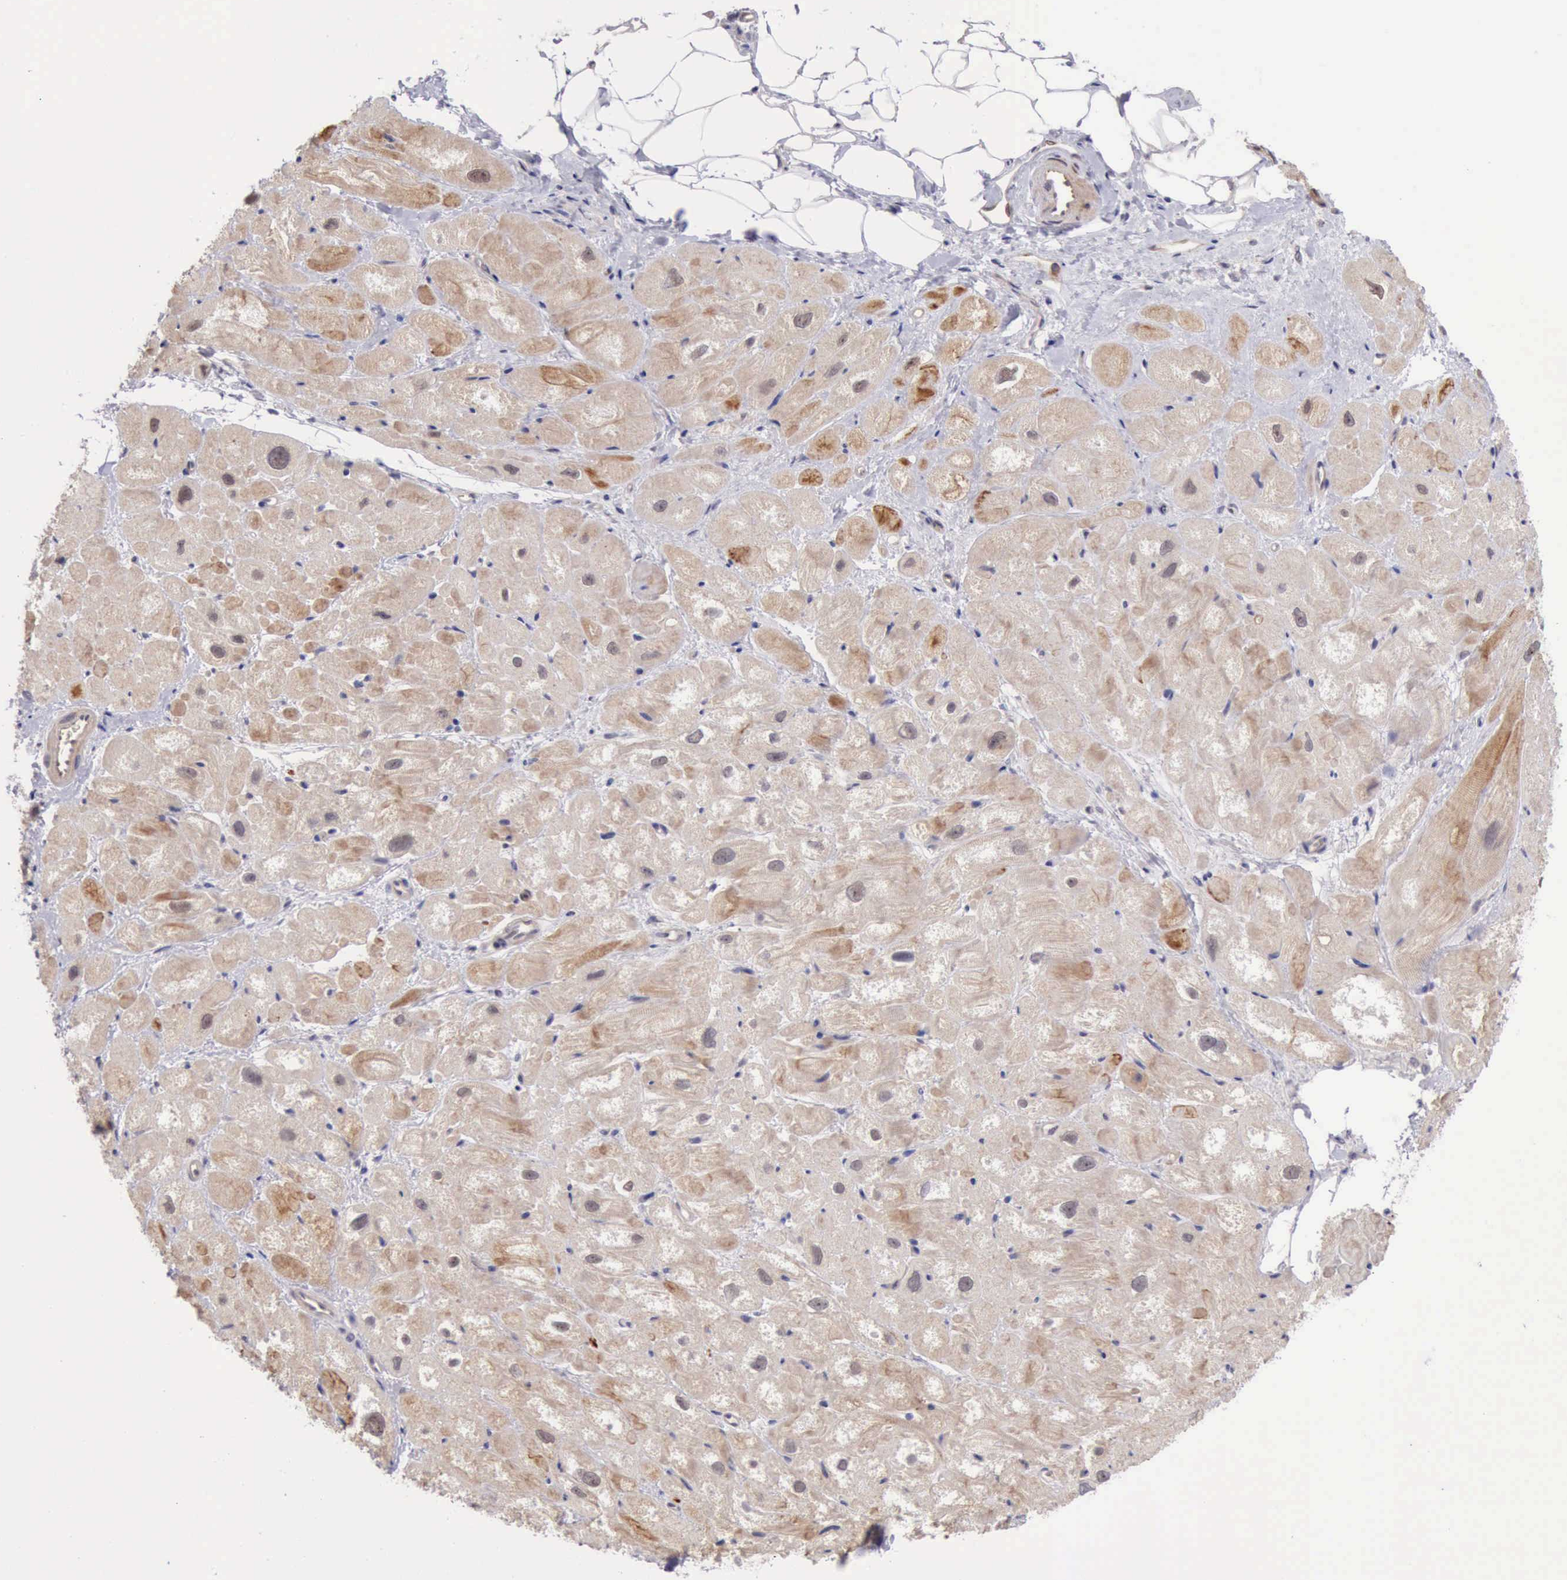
{"staining": {"intensity": "weak", "quantity": "25%-75%", "location": "cytoplasmic/membranous"}, "tissue": "heart muscle", "cell_type": "Cardiomyocytes", "image_type": "normal", "snomed": [{"axis": "morphology", "description": "Normal tissue, NOS"}, {"axis": "topography", "description": "Heart"}], "caption": "Immunohistochemistry photomicrograph of normal human heart muscle stained for a protein (brown), which displays low levels of weak cytoplasmic/membranous positivity in about 25%-75% of cardiomyocytes.", "gene": "DNAJB7", "patient": {"sex": "male", "age": 49}}